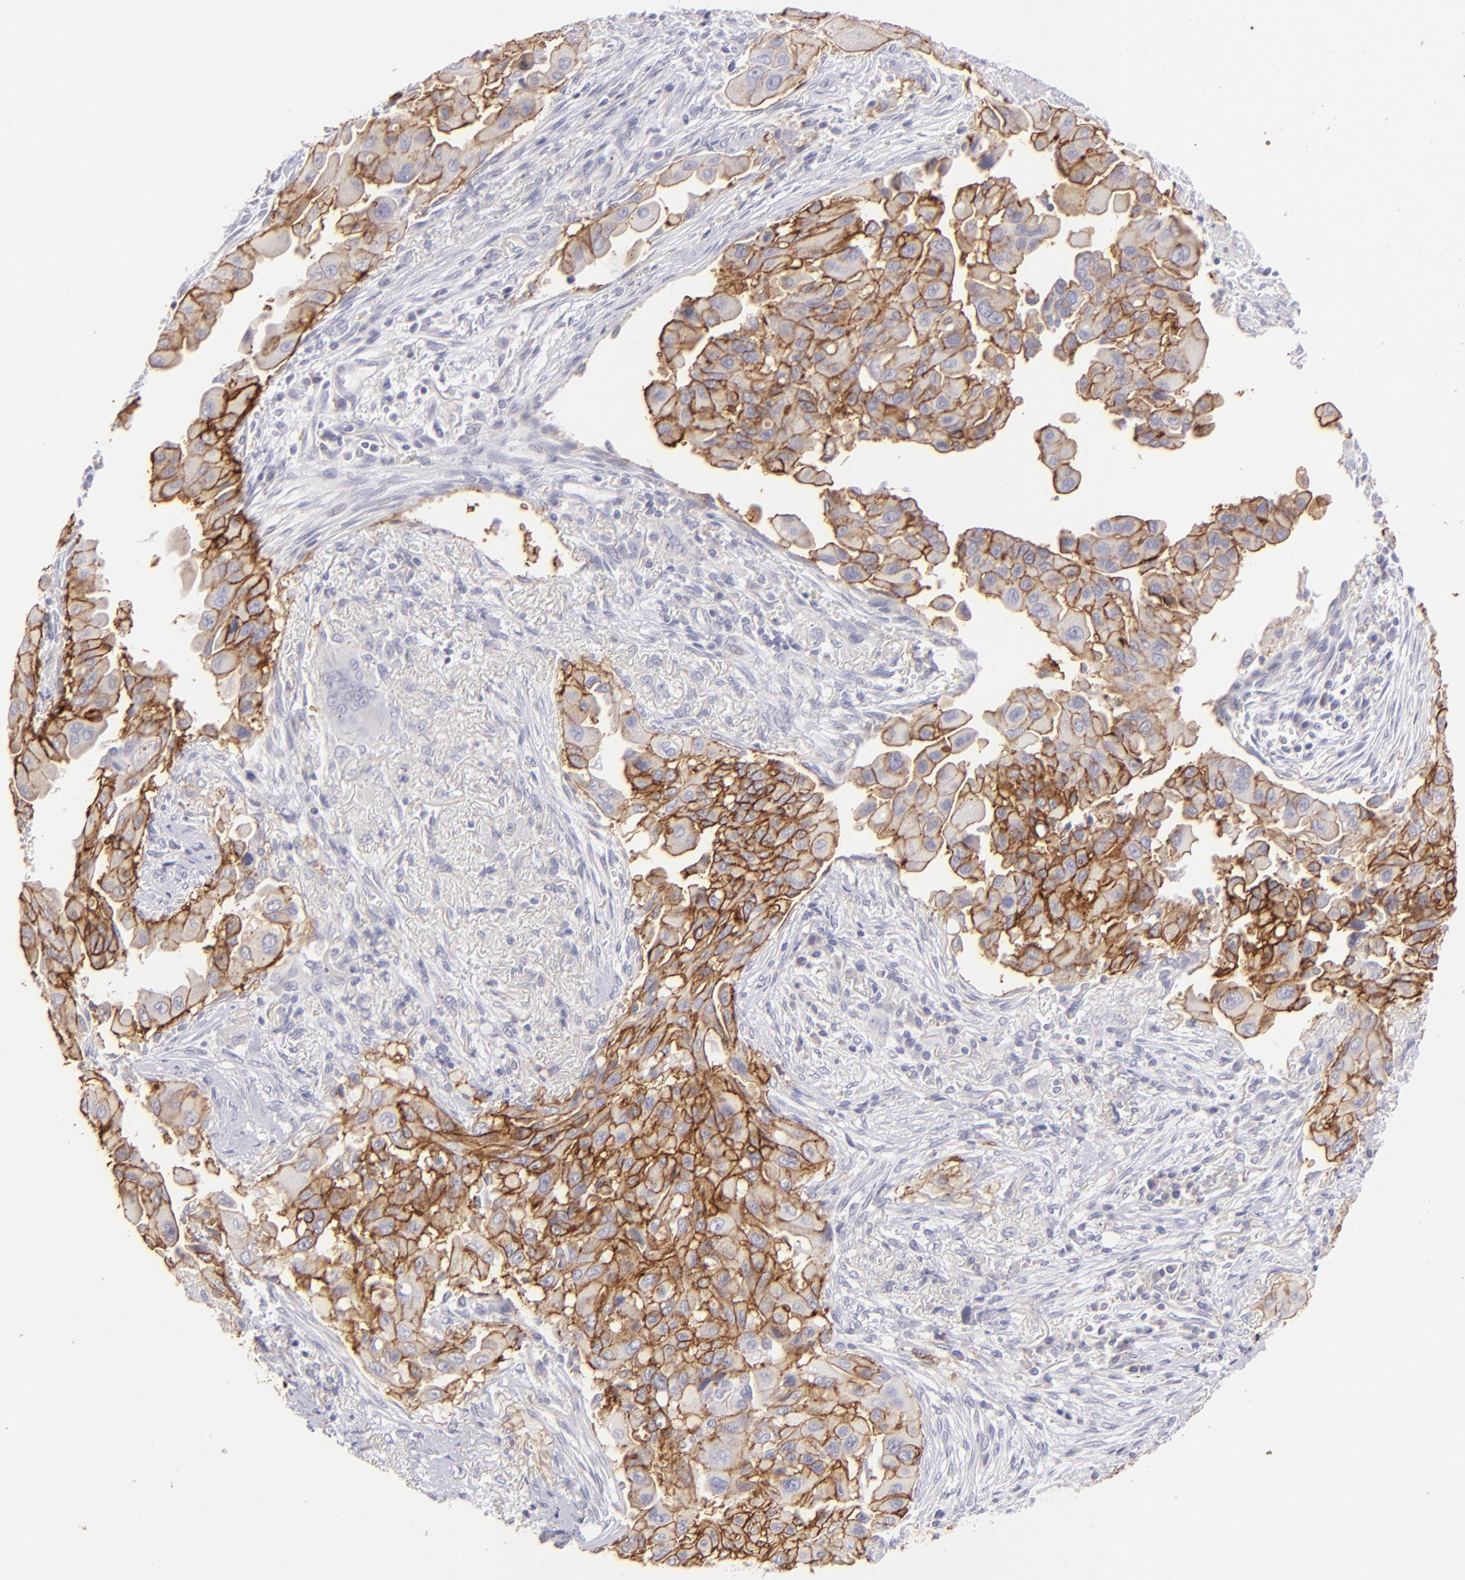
{"staining": {"intensity": "moderate", "quantity": "25%-75%", "location": "cytoplasmic/membranous"}, "tissue": "lung cancer", "cell_type": "Tumor cells", "image_type": "cancer", "snomed": [{"axis": "morphology", "description": "Adenocarcinoma, NOS"}, {"axis": "topography", "description": "Lung"}], "caption": "Immunohistochemical staining of lung cancer demonstrates medium levels of moderate cytoplasmic/membranous staining in about 25%-75% of tumor cells. (DAB (3,3'-diaminobenzidine) IHC with brightfield microscopy, high magnification).", "gene": "CLDN4", "patient": {"sex": "male", "age": 68}}